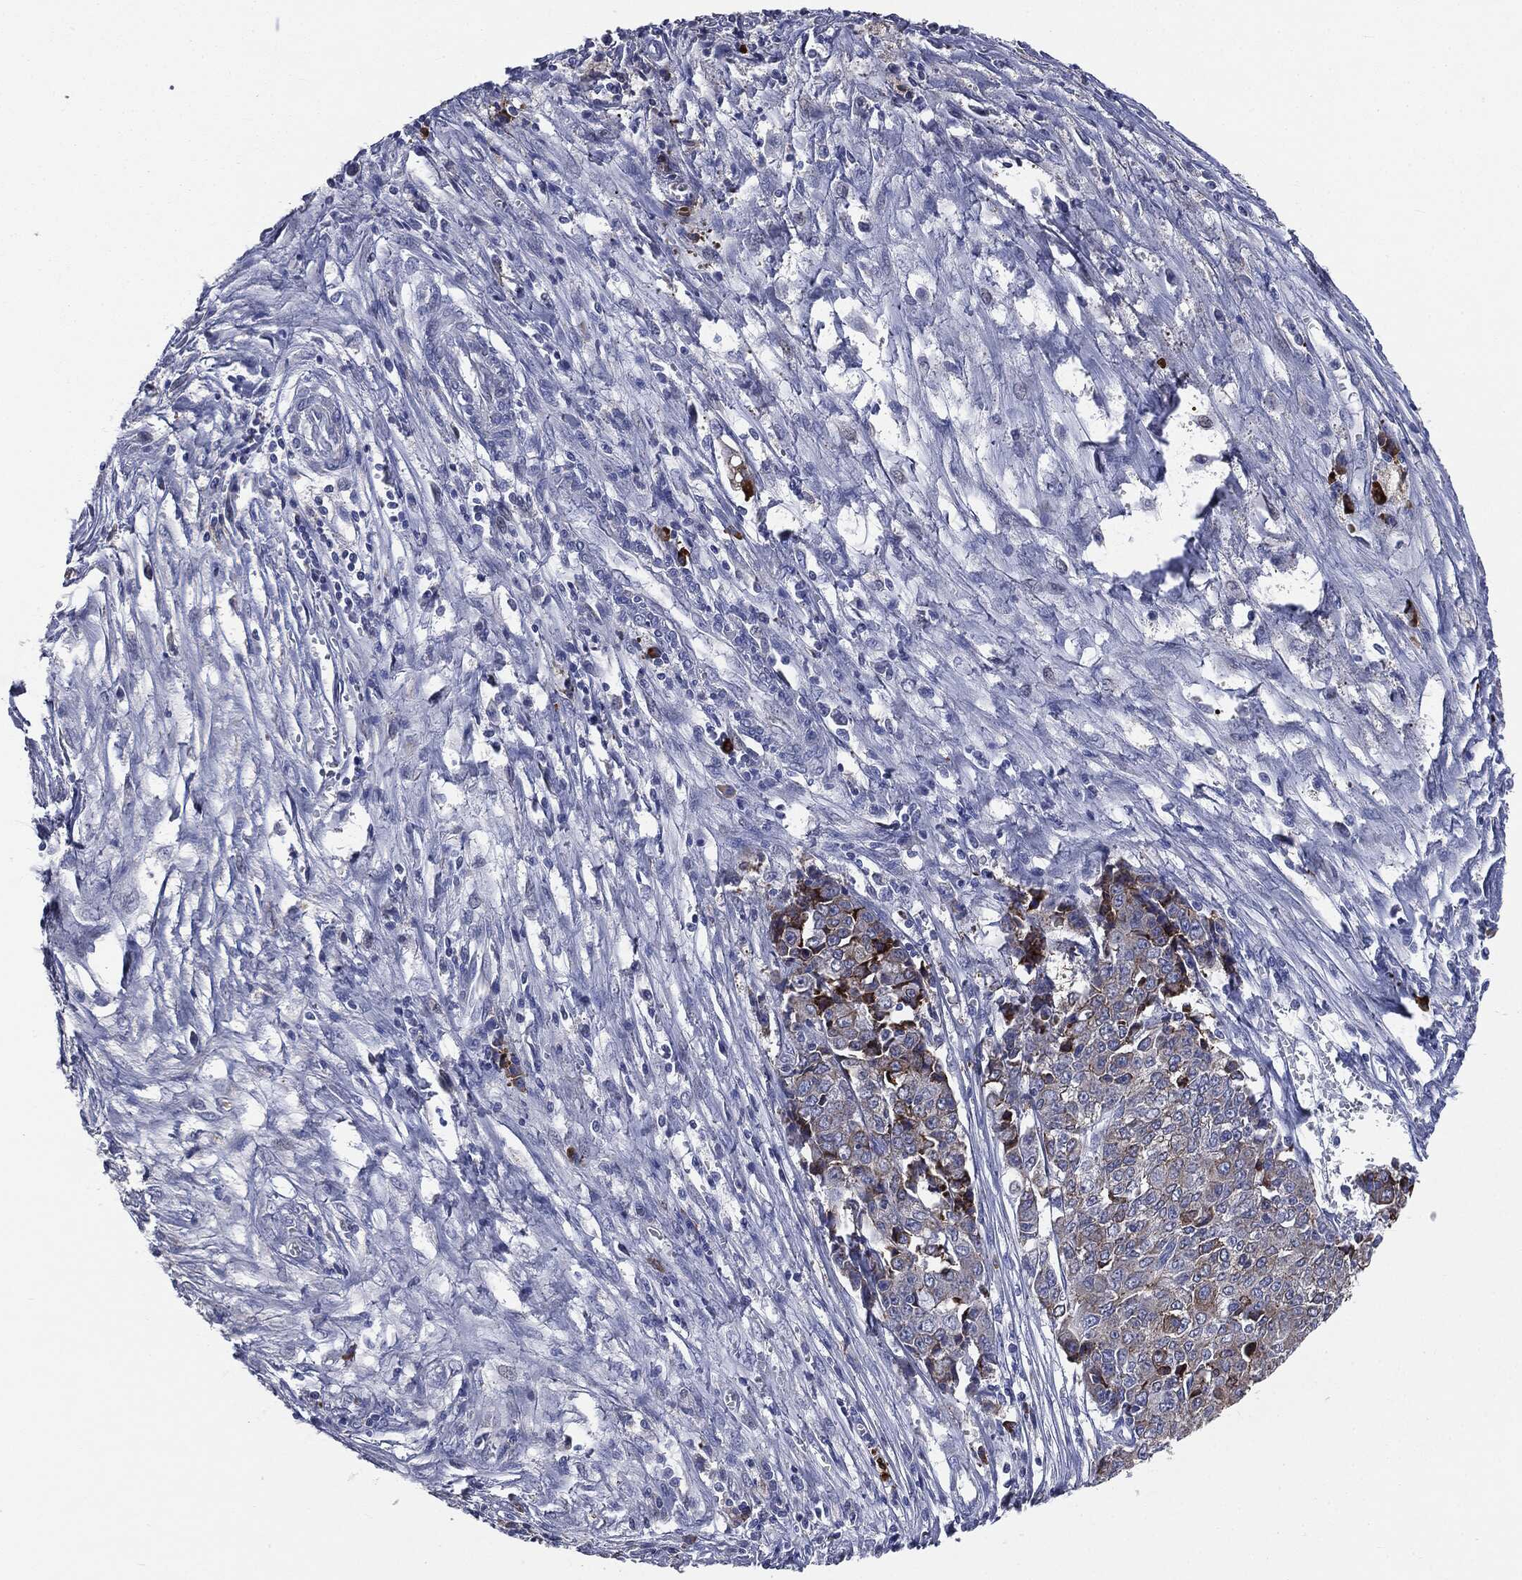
{"staining": {"intensity": "moderate", "quantity": "<25%", "location": "cytoplasmic/membranous"}, "tissue": "ovarian cancer", "cell_type": "Tumor cells", "image_type": "cancer", "snomed": [{"axis": "morphology", "description": "Carcinoma, endometroid"}, {"axis": "topography", "description": "Ovary"}], "caption": "A high-resolution micrograph shows immunohistochemistry (IHC) staining of ovarian cancer (endometroid carcinoma), which demonstrates moderate cytoplasmic/membranous expression in about <25% of tumor cells.", "gene": "PTGS2", "patient": {"sex": "female", "age": 42}}